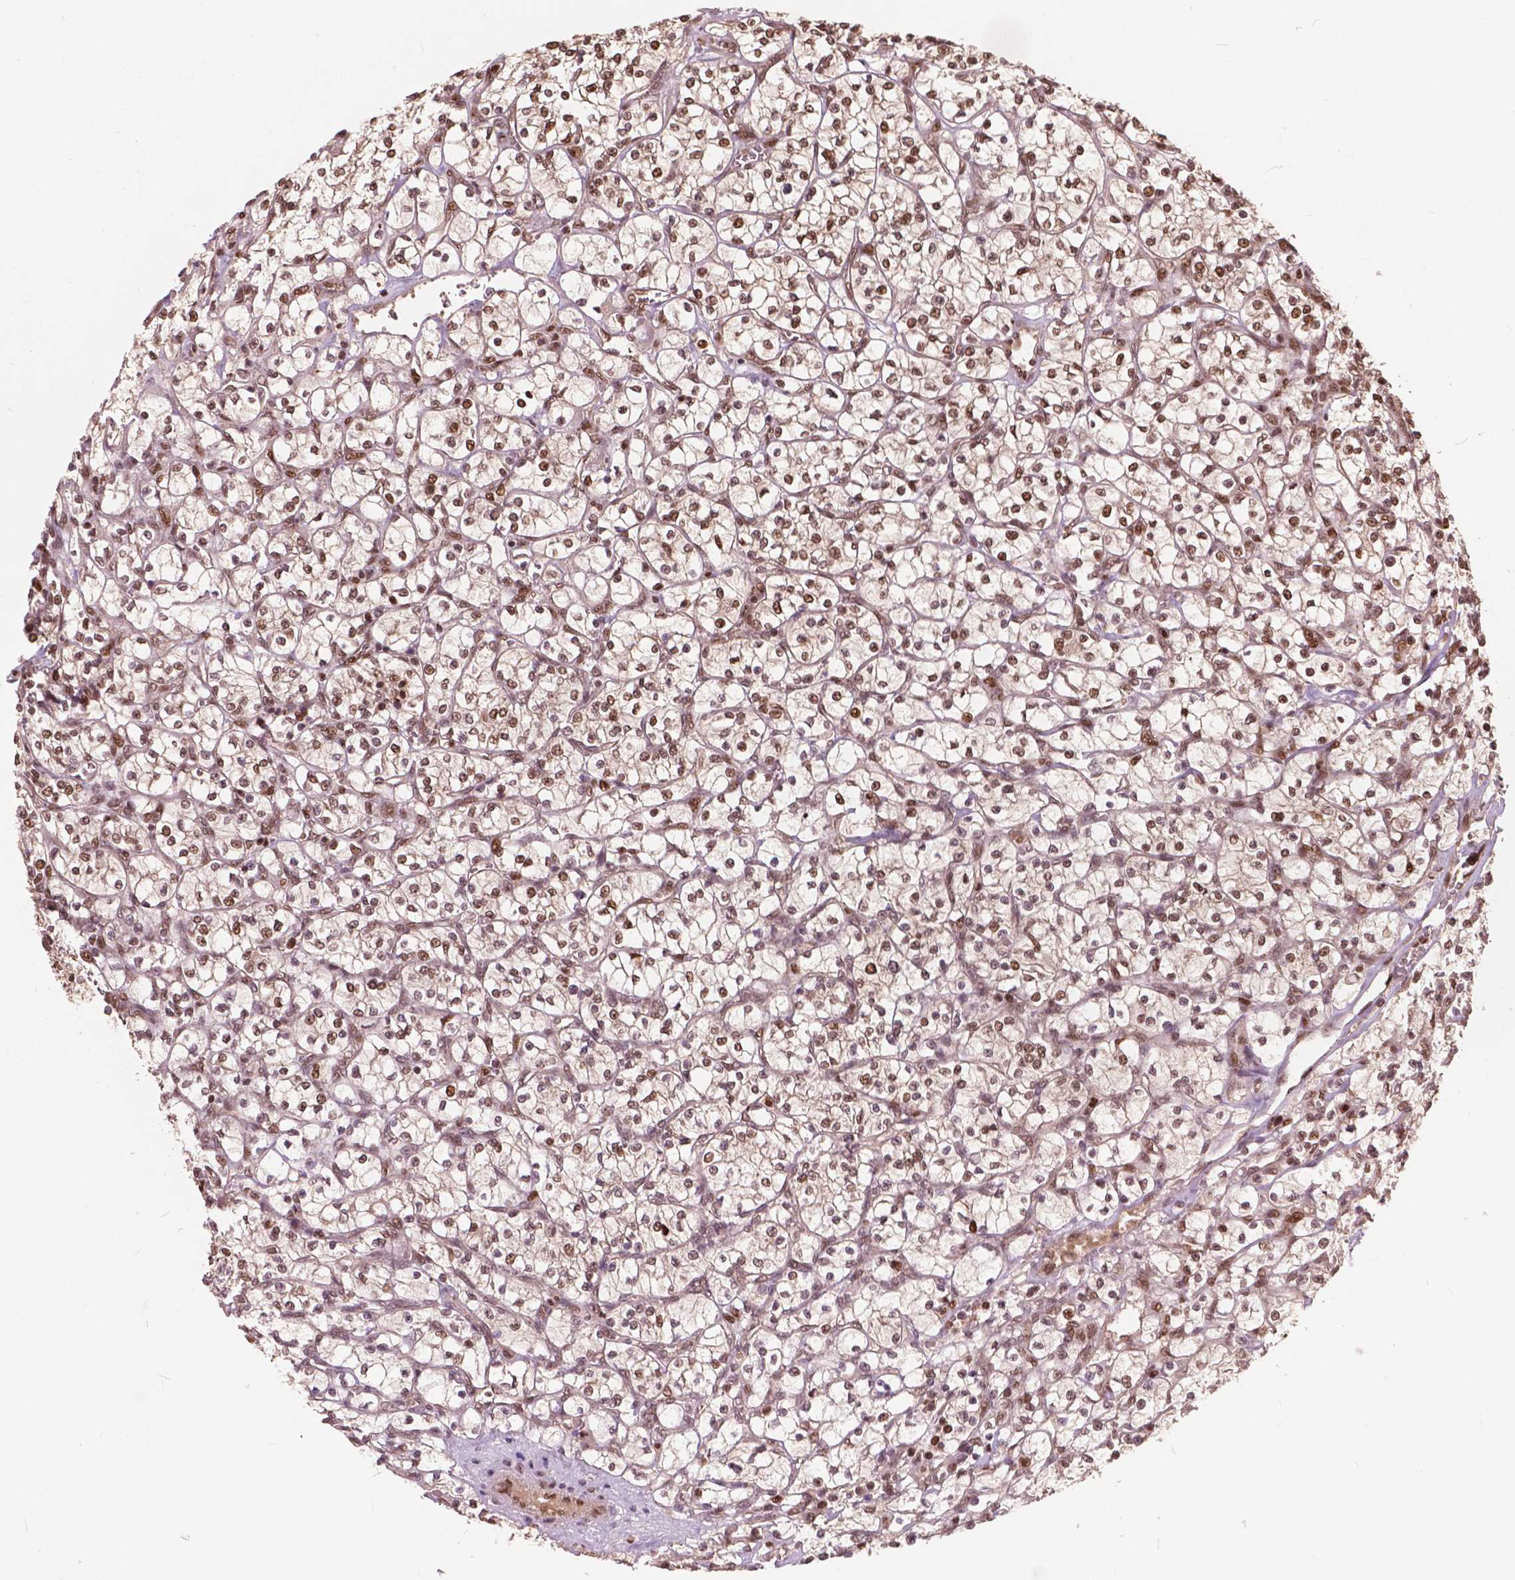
{"staining": {"intensity": "moderate", "quantity": ">75%", "location": "nuclear"}, "tissue": "renal cancer", "cell_type": "Tumor cells", "image_type": "cancer", "snomed": [{"axis": "morphology", "description": "Adenocarcinoma, NOS"}, {"axis": "topography", "description": "Kidney"}], "caption": "Protein staining of renal cancer (adenocarcinoma) tissue demonstrates moderate nuclear staining in about >75% of tumor cells.", "gene": "ANP32B", "patient": {"sex": "female", "age": 64}}